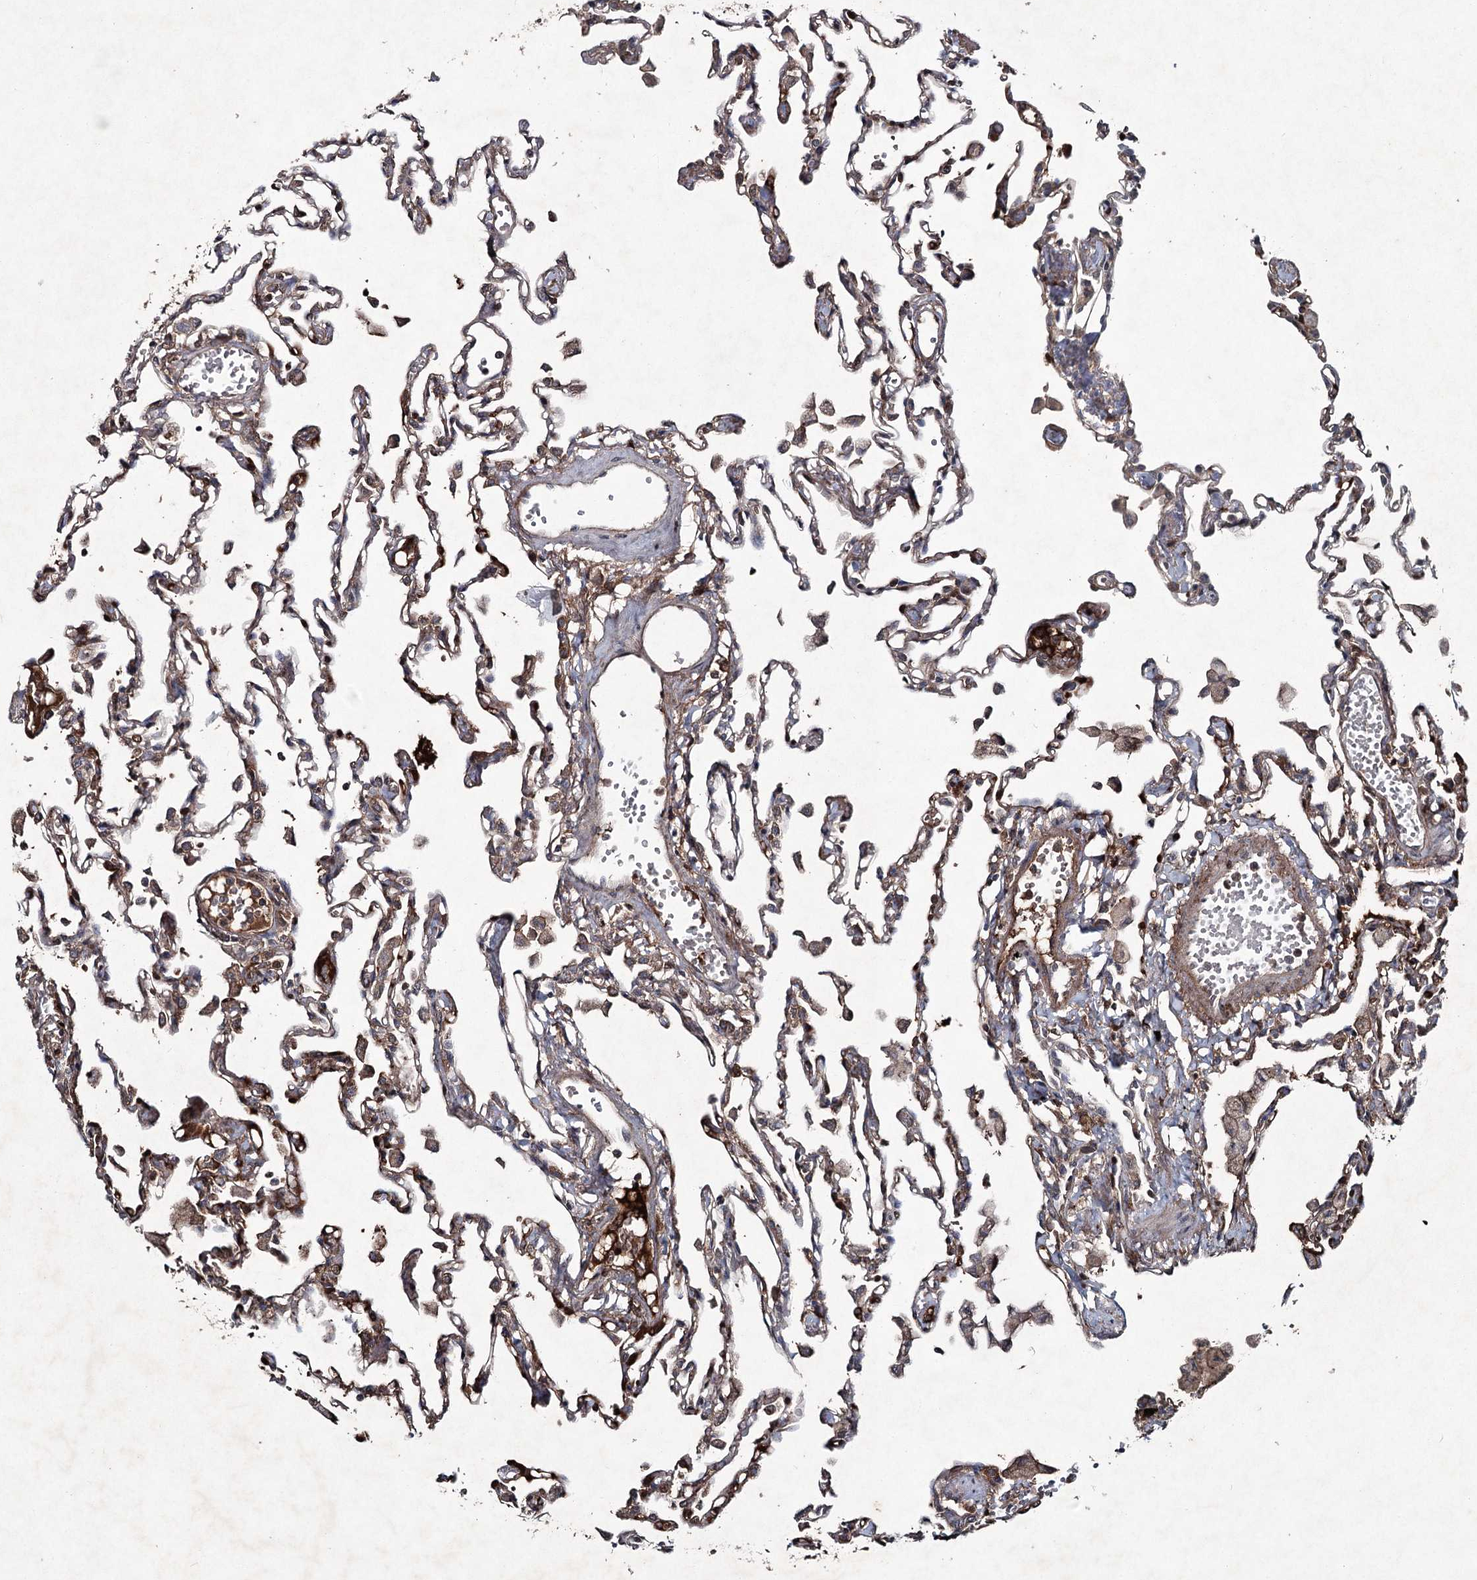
{"staining": {"intensity": "moderate", "quantity": "25%-75%", "location": "cytoplasmic/membranous"}, "tissue": "lung", "cell_type": "Alveolar cells", "image_type": "normal", "snomed": [{"axis": "morphology", "description": "Normal tissue, NOS"}, {"axis": "topography", "description": "Bronchus"}, {"axis": "topography", "description": "Lung"}], "caption": "Lung stained with DAB immunohistochemistry (IHC) shows medium levels of moderate cytoplasmic/membranous staining in approximately 25%-75% of alveolar cells.", "gene": "PGLYRP2", "patient": {"sex": "female", "age": 49}}